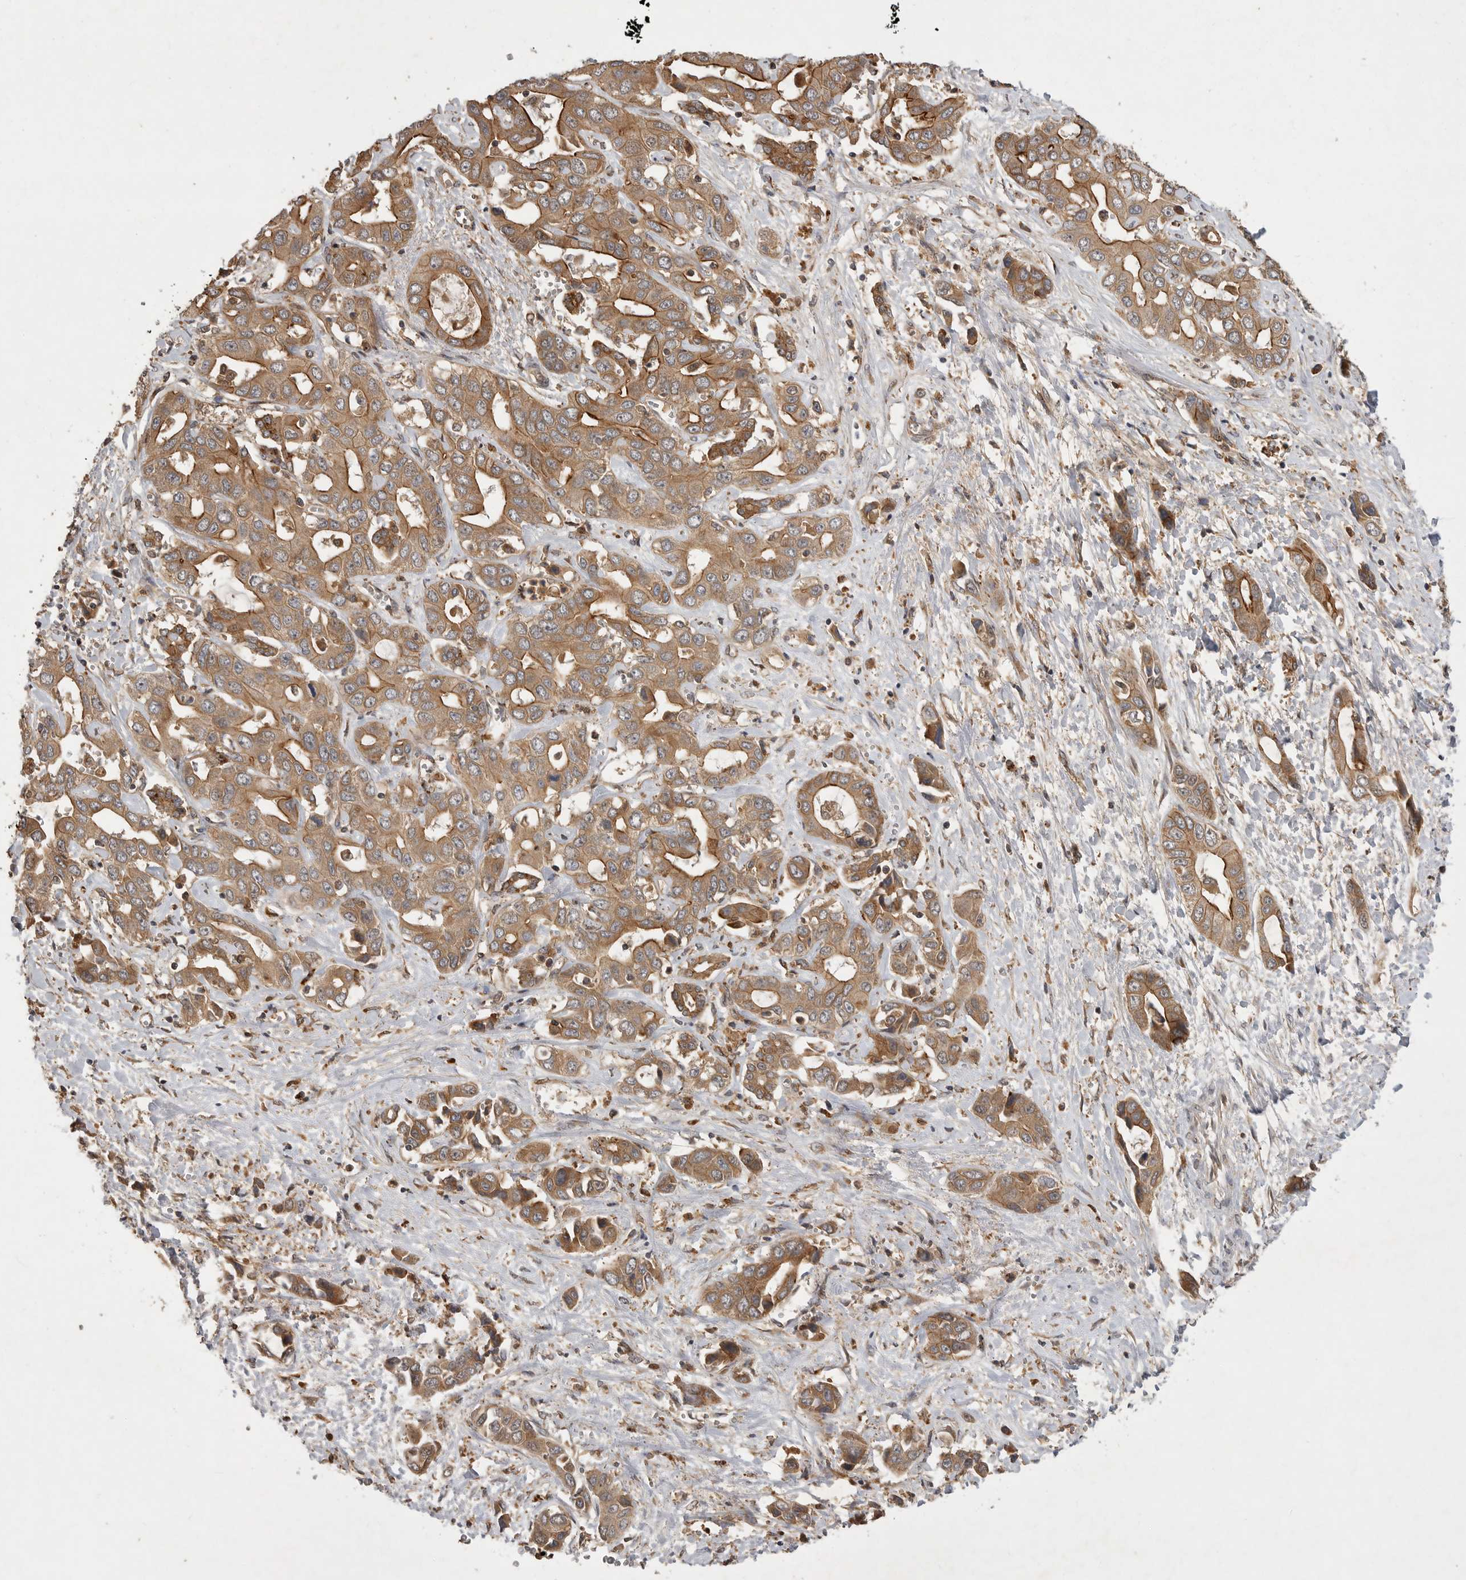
{"staining": {"intensity": "moderate", "quantity": ">75%", "location": "cytoplasmic/membranous"}, "tissue": "liver cancer", "cell_type": "Tumor cells", "image_type": "cancer", "snomed": [{"axis": "morphology", "description": "Cholangiocarcinoma"}, {"axis": "topography", "description": "Liver"}], "caption": "Protein staining by immunohistochemistry (IHC) reveals moderate cytoplasmic/membranous staining in about >75% of tumor cells in liver cholangiocarcinoma. (Brightfield microscopy of DAB IHC at high magnification).", "gene": "ZNF232", "patient": {"sex": "female", "age": 52}}